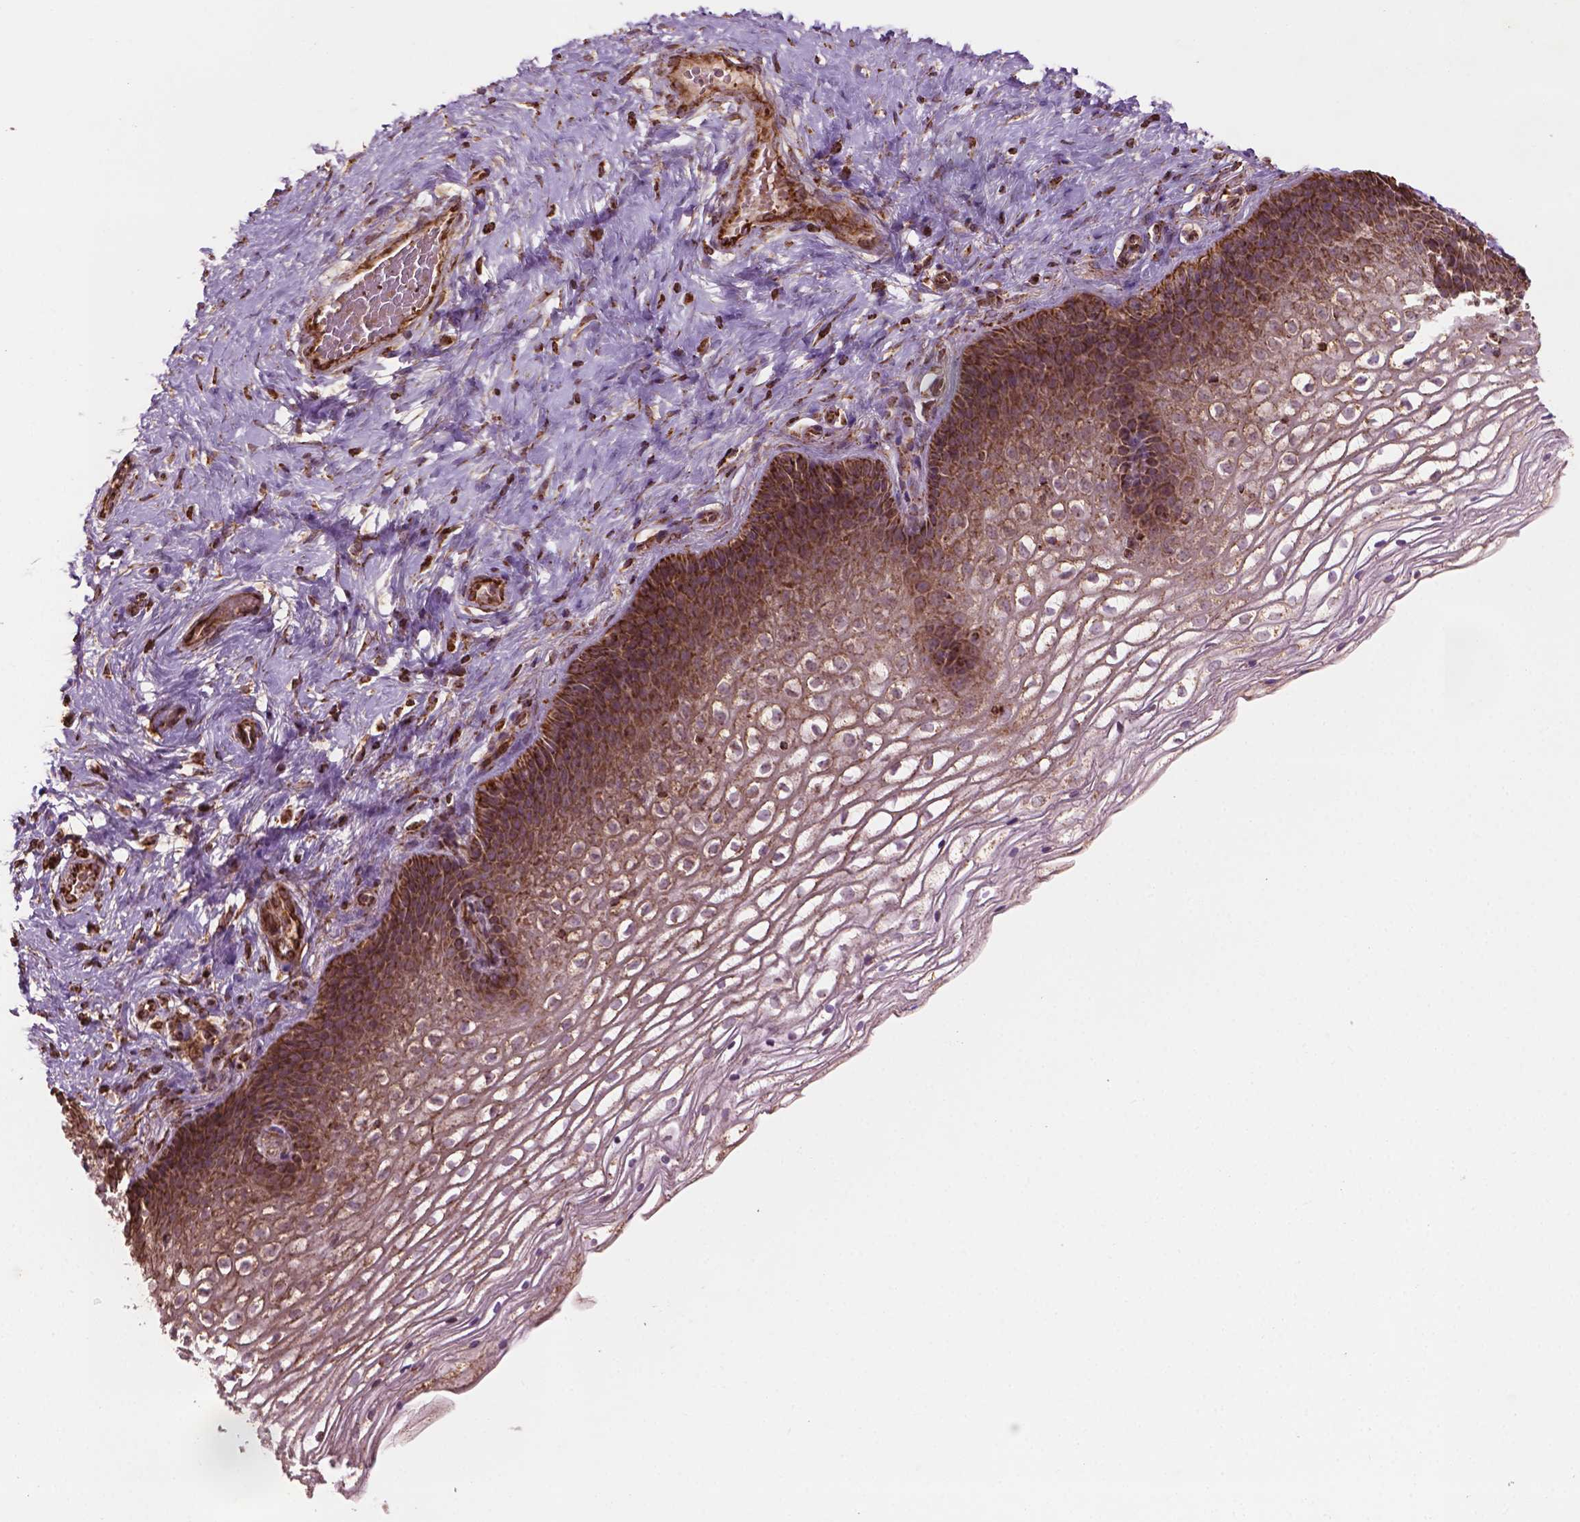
{"staining": {"intensity": "moderate", "quantity": ">75%", "location": "cytoplasmic/membranous"}, "tissue": "cervix", "cell_type": "Glandular cells", "image_type": "normal", "snomed": [{"axis": "morphology", "description": "Normal tissue, NOS"}, {"axis": "topography", "description": "Cervix"}], "caption": "A micrograph of cervix stained for a protein shows moderate cytoplasmic/membranous brown staining in glandular cells. (brown staining indicates protein expression, while blue staining denotes nuclei).", "gene": "HS3ST3A1", "patient": {"sex": "female", "age": 34}}